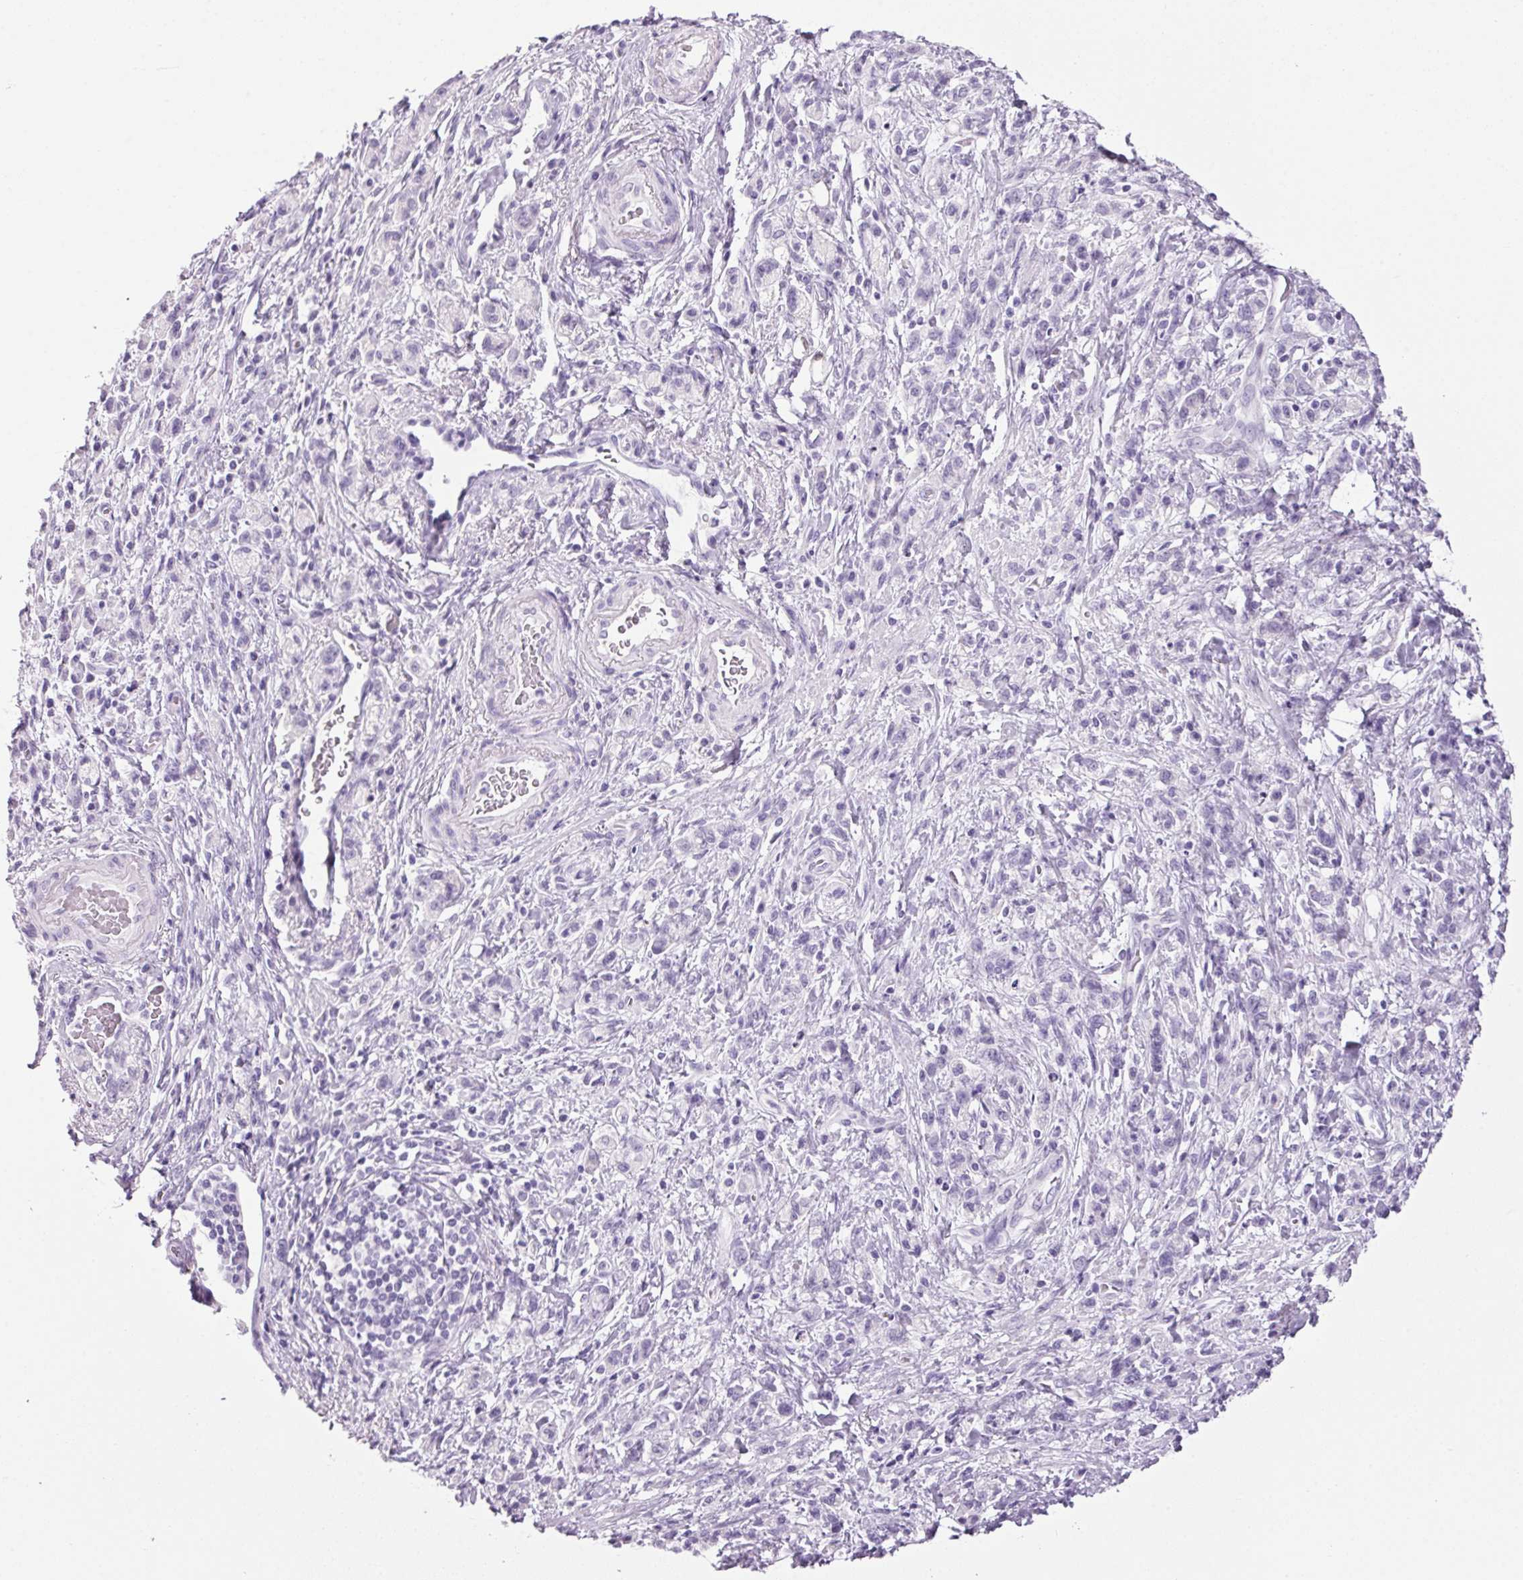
{"staining": {"intensity": "negative", "quantity": "none", "location": "none"}, "tissue": "stomach cancer", "cell_type": "Tumor cells", "image_type": "cancer", "snomed": [{"axis": "morphology", "description": "Adenocarcinoma, NOS"}, {"axis": "topography", "description": "Stomach"}], "caption": "IHC micrograph of adenocarcinoma (stomach) stained for a protein (brown), which shows no staining in tumor cells.", "gene": "PPP1R1A", "patient": {"sex": "male", "age": 77}}